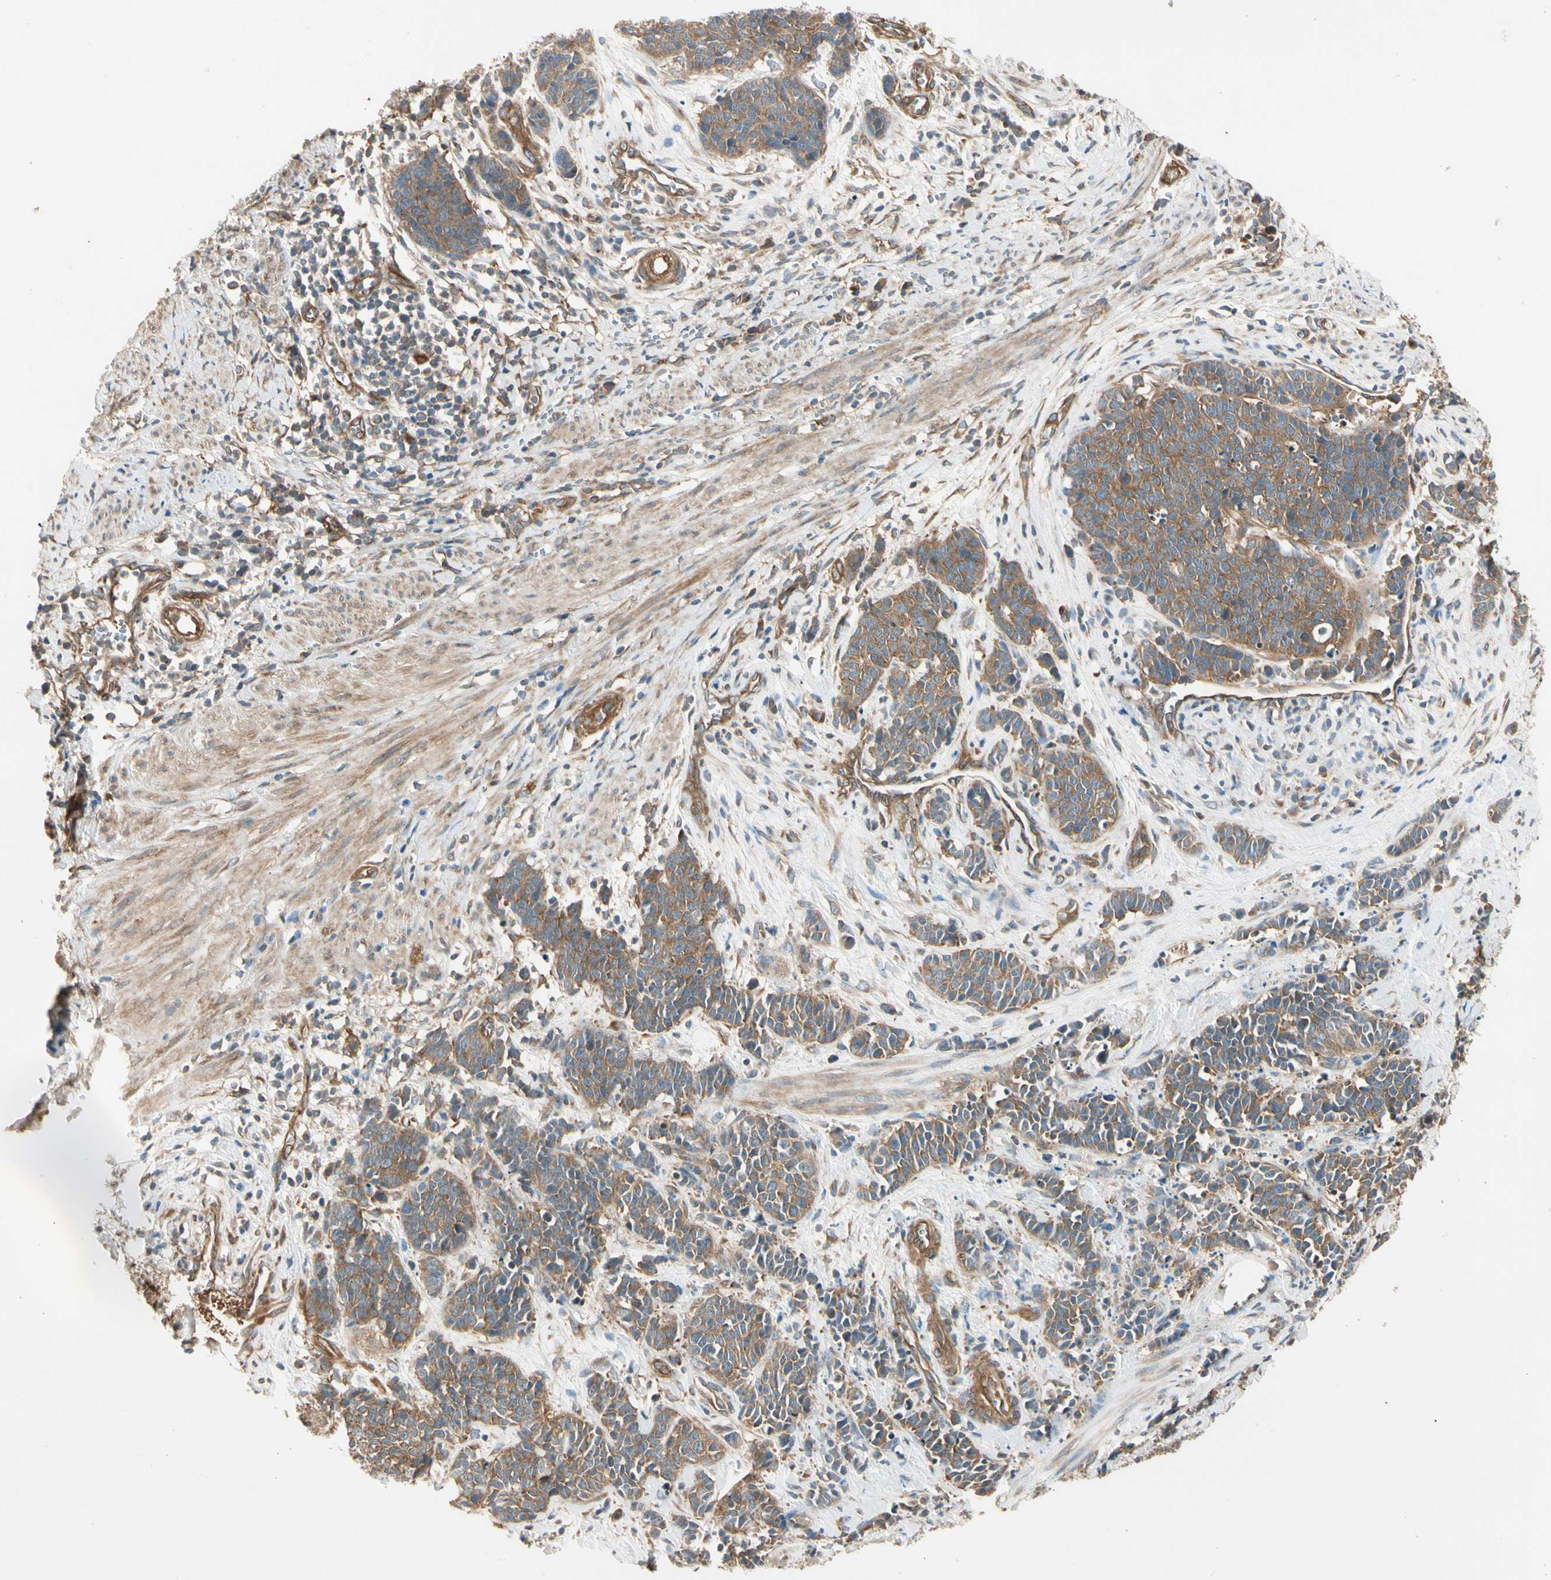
{"staining": {"intensity": "moderate", "quantity": ">75%", "location": "cytoplasmic/membranous"}, "tissue": "cervical cancer", "cell_type": "Tumor cells", "image_type": "cancer", "snomed": [{"axis": "morphology", "description": "Squamous cell carcinoma, NOS"}, {"axis": "topography", "description": "Cervix"}], "caption": "IHC image of neoplastic tissue: cervical squamous cell carcinoma stained using immunohistochemistry (IHC) displays medium levels of moderate protein expression localized specifically in the cytoplasmic/membranous of tumor cells, appearing as a cytoplasmic/membranous brown color.", "gene": "ROCK2", "patient": {"sex": "female", "age": 35}}